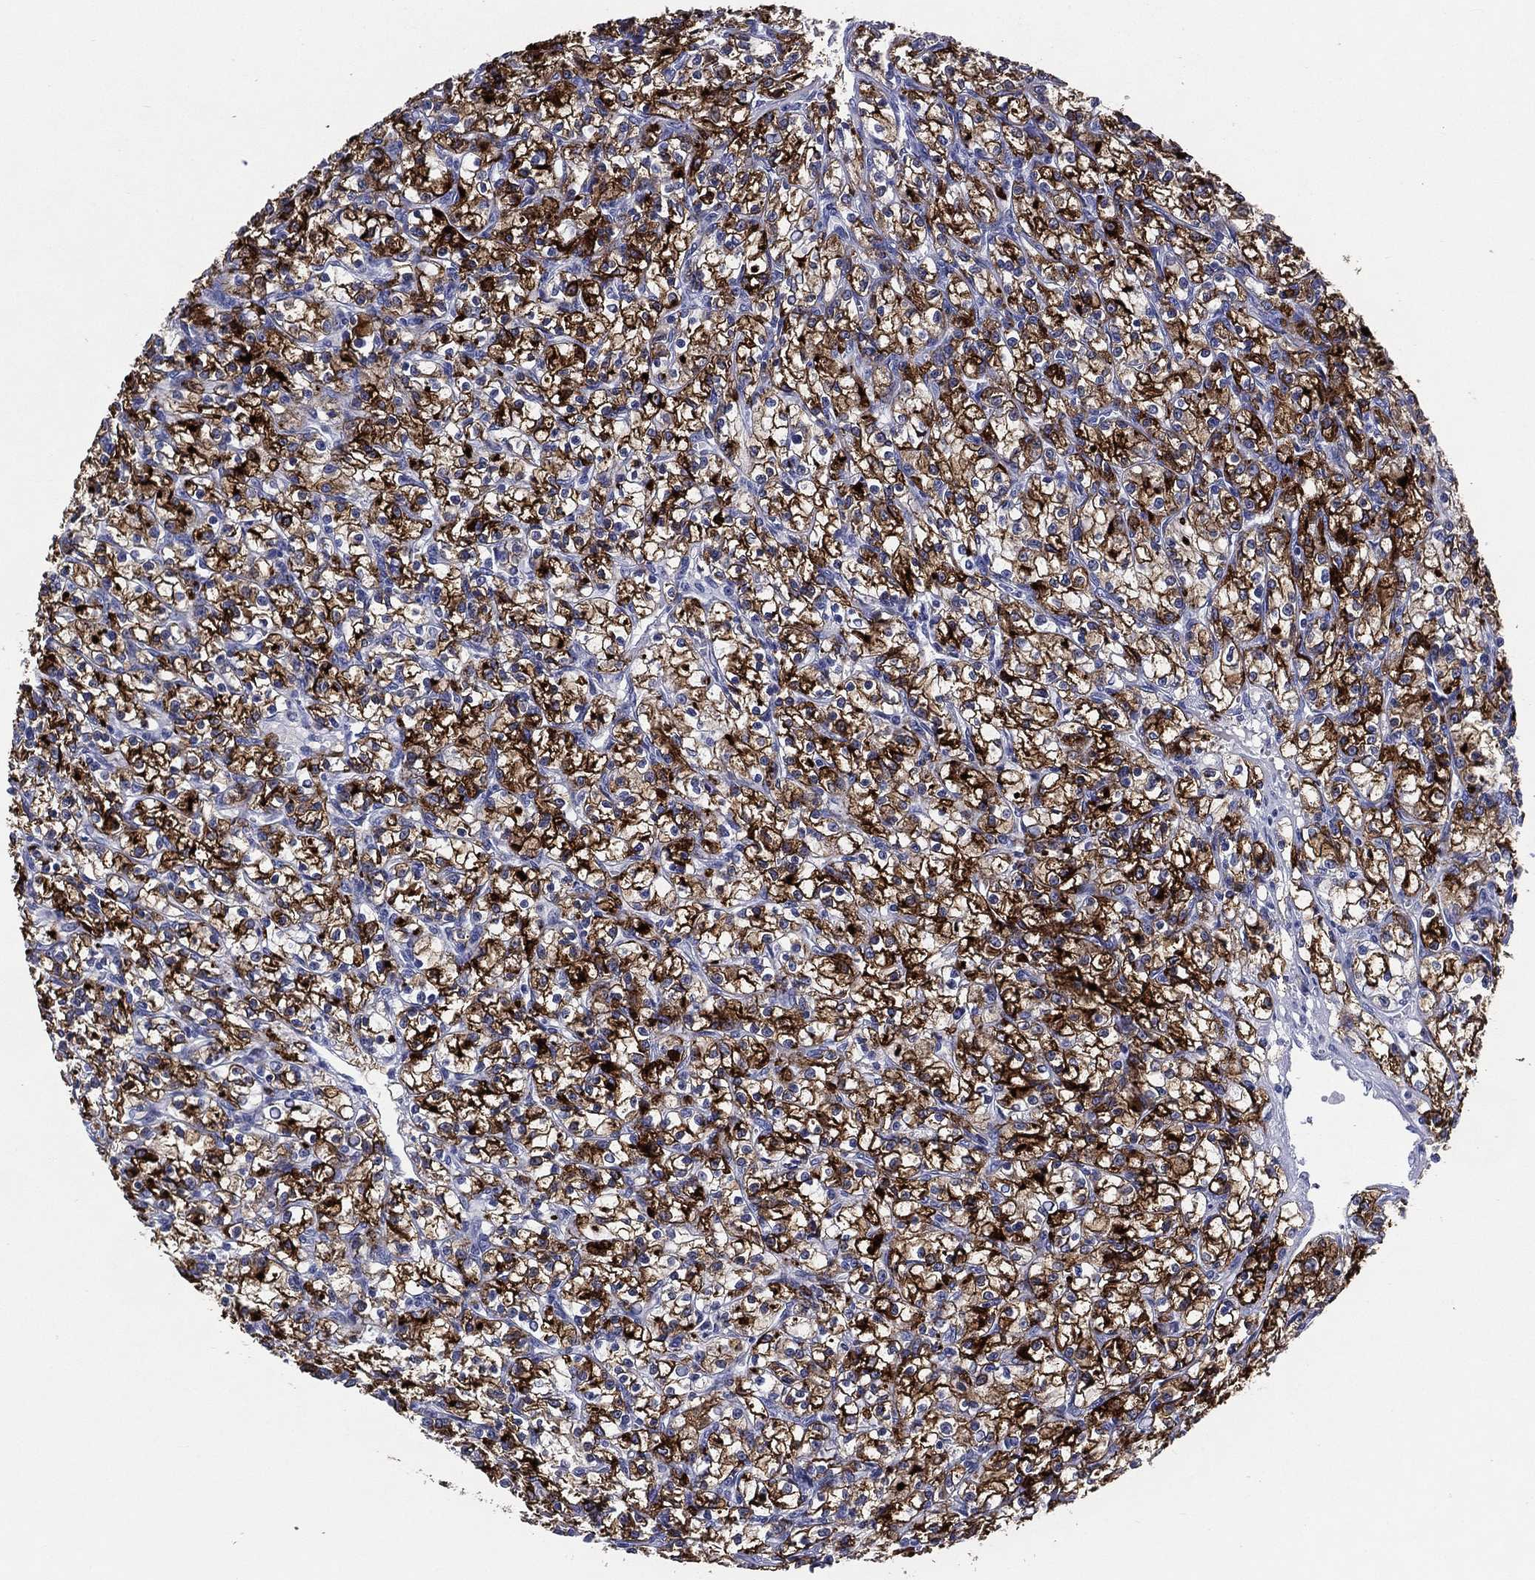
{"staining": {"intensity": "strong", "quantity": ">75%", "location": "cytoplasmic/membranous"}, "tissue": "renal cancer", "cell_type": "Tumor cells", "image_type": "cancer", "snomed": [{"axis": "morphology", "description": "Adenocarcinoma, NOS"}, {"axis": "topography", "description": "Kidney"}], "caption": "A high amount of strong cytoplasmic/membranous staining is present in about >75% of tumor cells in renal cancer (adenocarcinoma) tissue. (DAB (3,3'-diaminobenzidine) = brown stain, brightfield microscopy at high magnification).", "gene": "ACE2", "patient": {"sex": "female", "age": 59}}